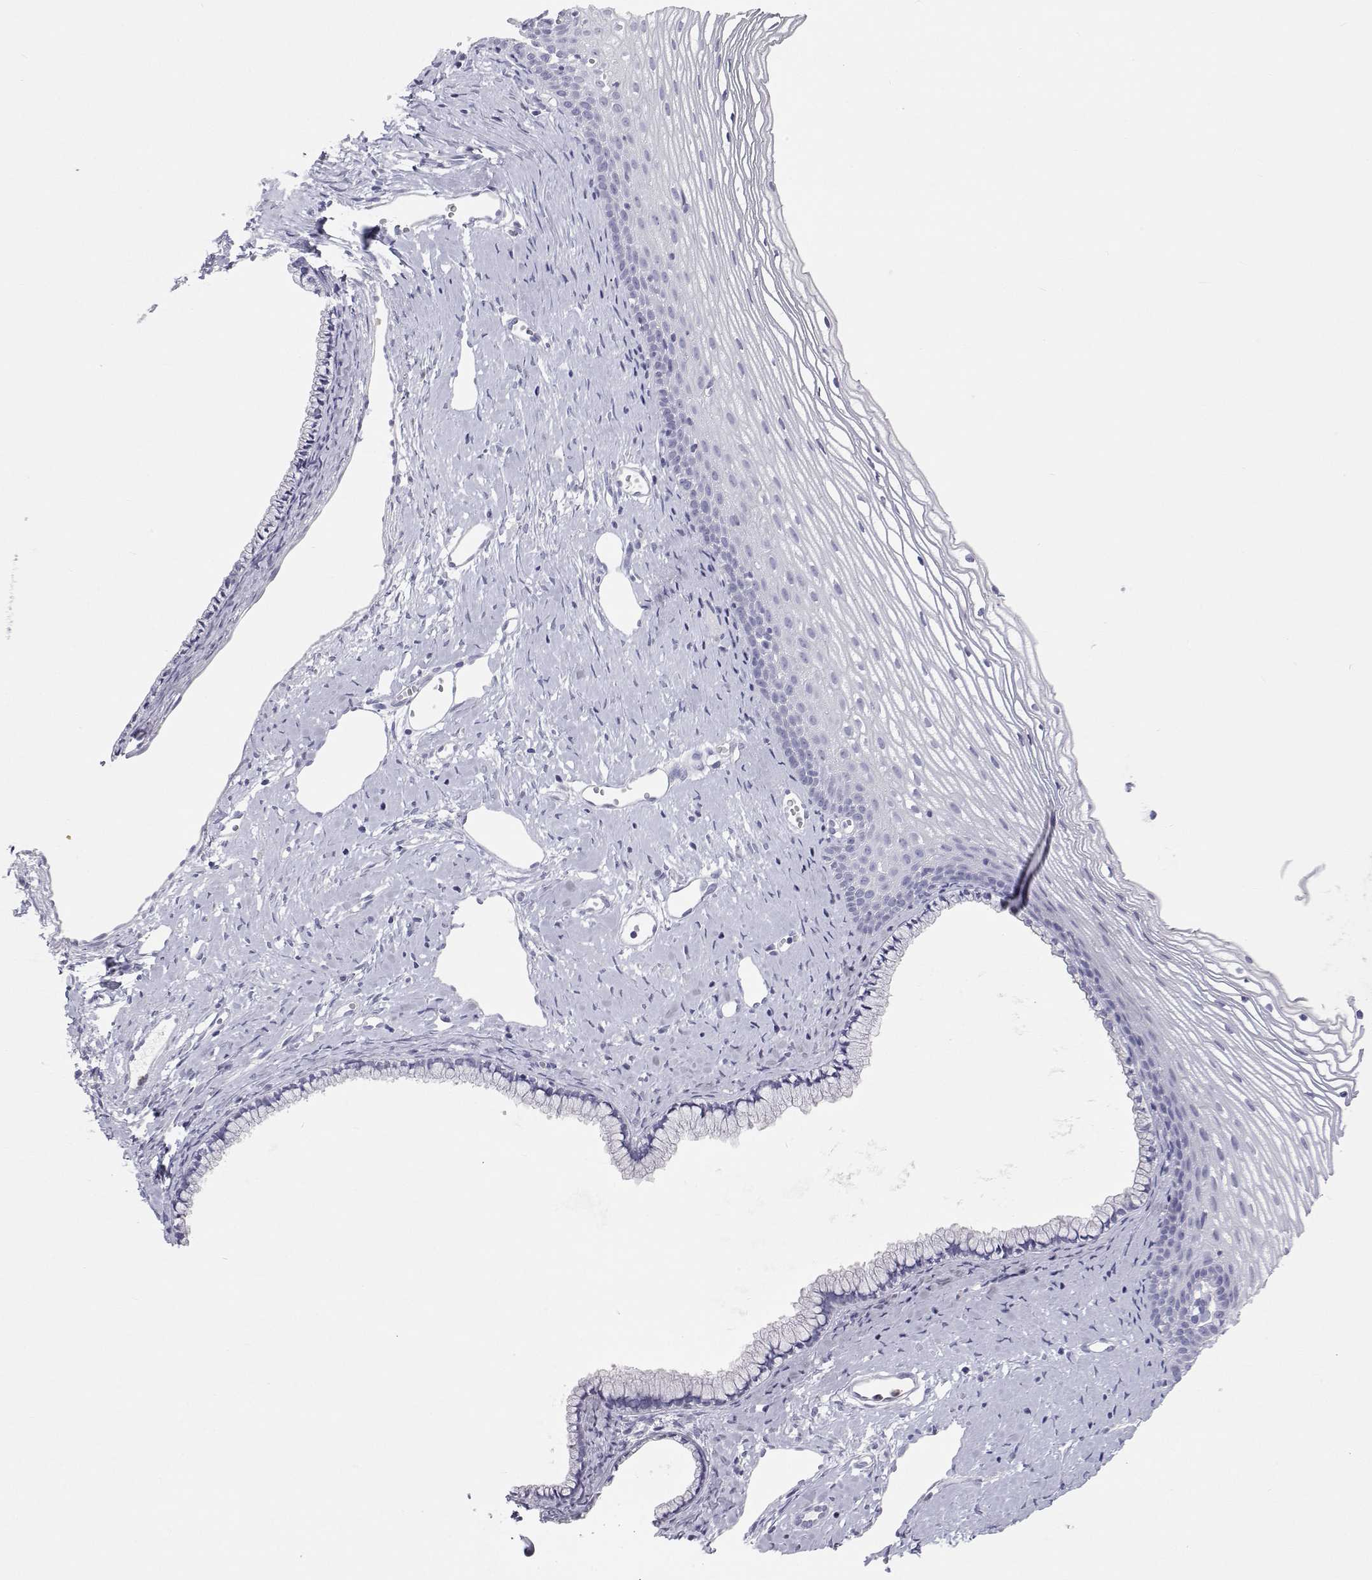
{"staining": {"intensity": "negative", "quantity": "none", "location": "none"}, "tissue": "cervix", "cell_type": "Glandular cells", "image_type": "normal", "snomed": [{"axis": "morphology", "description": "Normal tissue, NOS"}, {"axis": "topography", "description": "Cervix"}], "caption": "High magnification brightfield microscopy of benign cervix stained with DAB (3,3'-diaminobenzidine) (brown) and counterstained with hematoxylin (blue): glandular cells show no significant staining.", "gene": "SFTPB", "patient": {"sex": "female", "age": 40}}